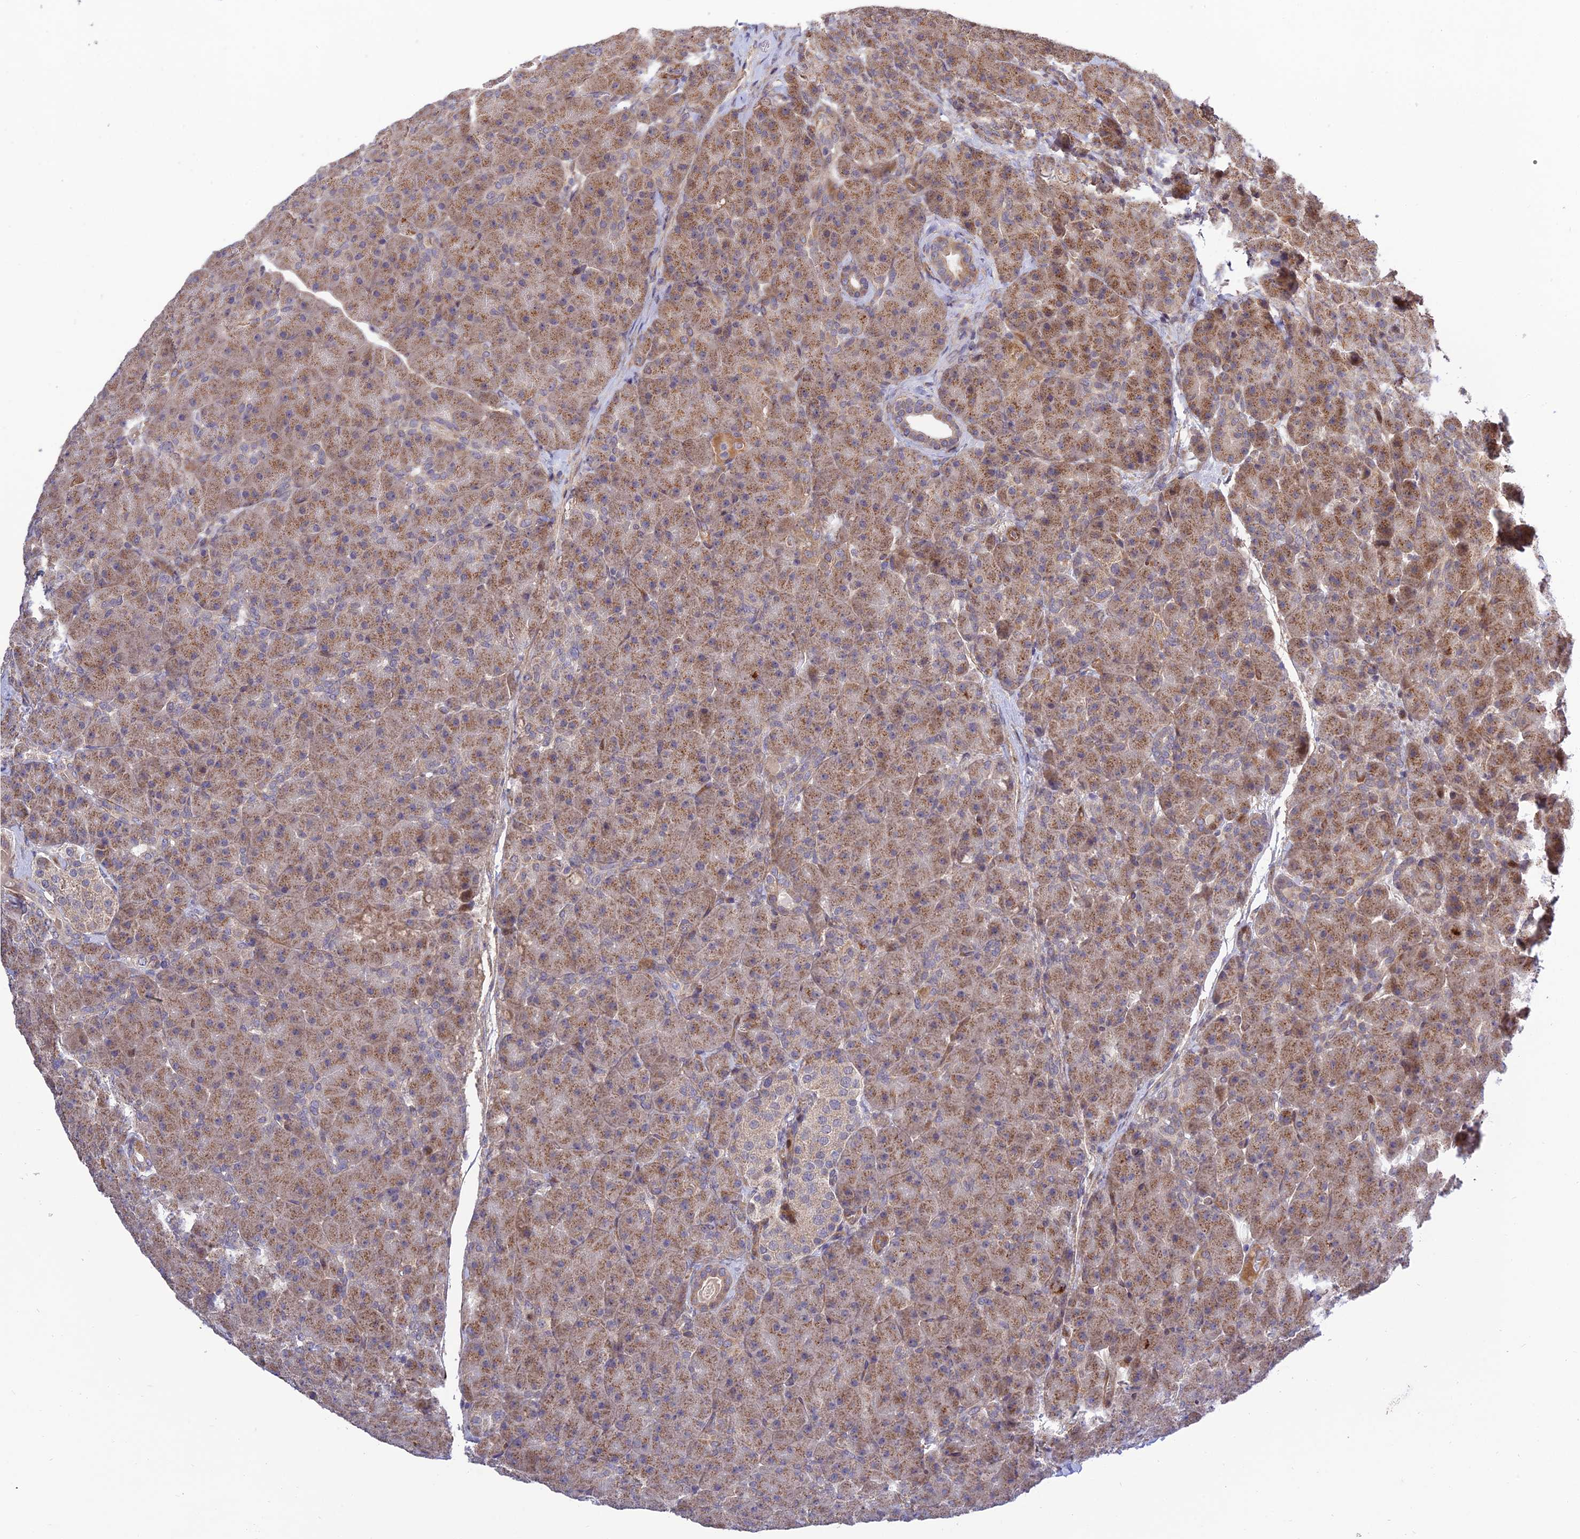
{"staining": {"intensity": "moderate", "quantity": ">75%", "location": "cytoplasmic/membranous"}, "tissue": "pancreas", "cell_type": "Exocrine glandular cells", "image_type": "normal", "snomed": [{"axis": "morphology", "description": "Normal tissue, NOS"}, {"axis": "topography", "description": "Pancreas"}], "caption": "Immunohistochemistry (IHC) photomicrograph of normal human pancreas stained for a protein (brown), which demonstrates medium levels of moderate cytoplasmic/membranous expression in about >75% of exocrine glandular cells.", "gene": "PLEKHG2", "patient": {"sex": "male", "age": 66}}